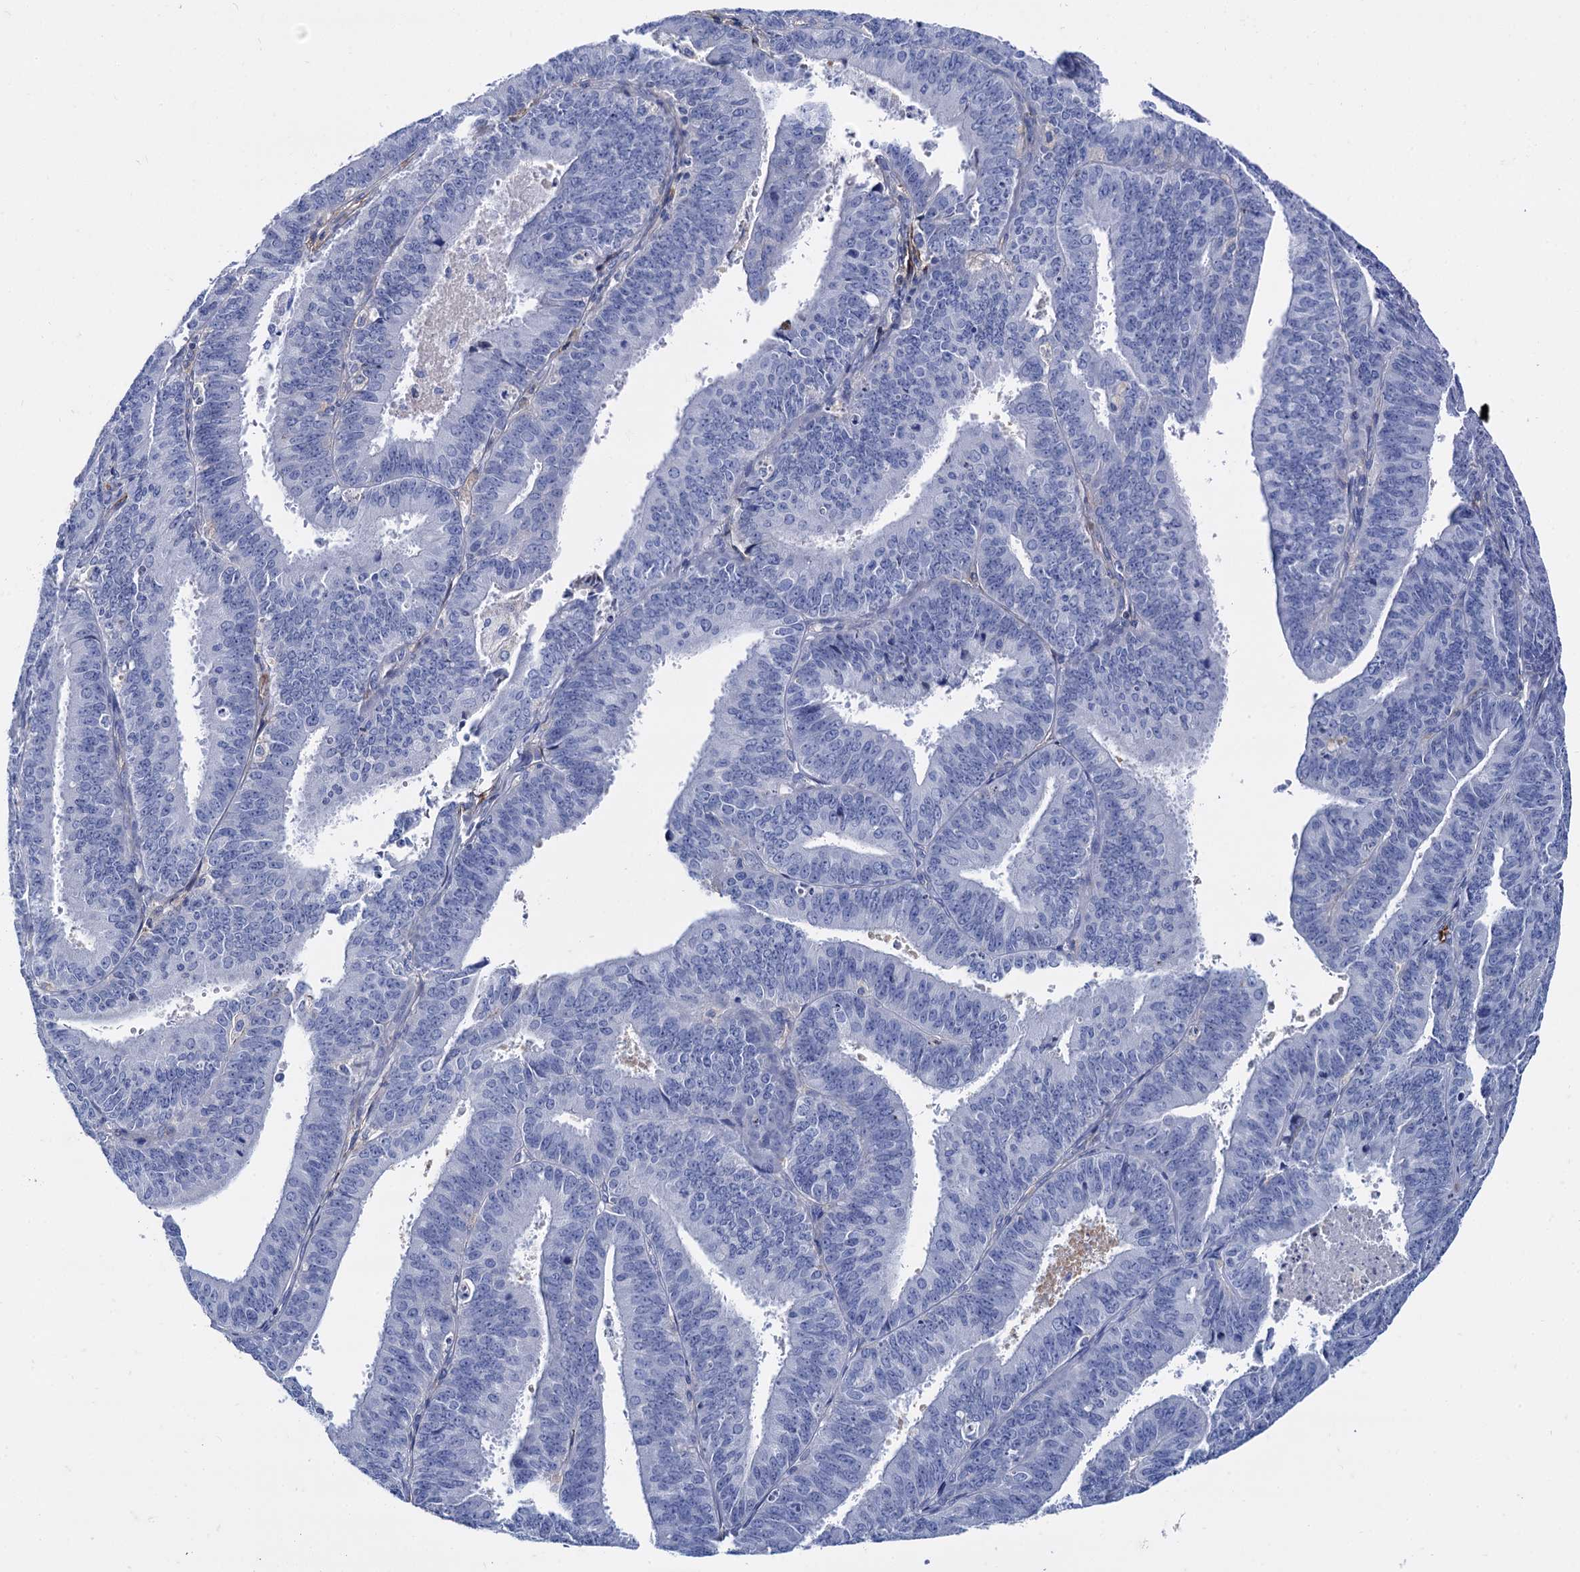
{"staining": {"intensity": "negative", "quantity": "none", "location": "none"}, "tissue": "endometrial cancer", "cell_type": "Tumor cells", "image_type": "cancer", "snomed": [{"axis": "morphology", "description": "Adenocarcinoma, NOS"}, {"axis": "topography", "description": "Endometrium"}], "caption": "Image shows no significant protein positivity in tumor cells of endometrial cancer (adenocarcinoma).", "gene": "APOD", "patient": {"sex": "female", "age": 66}}